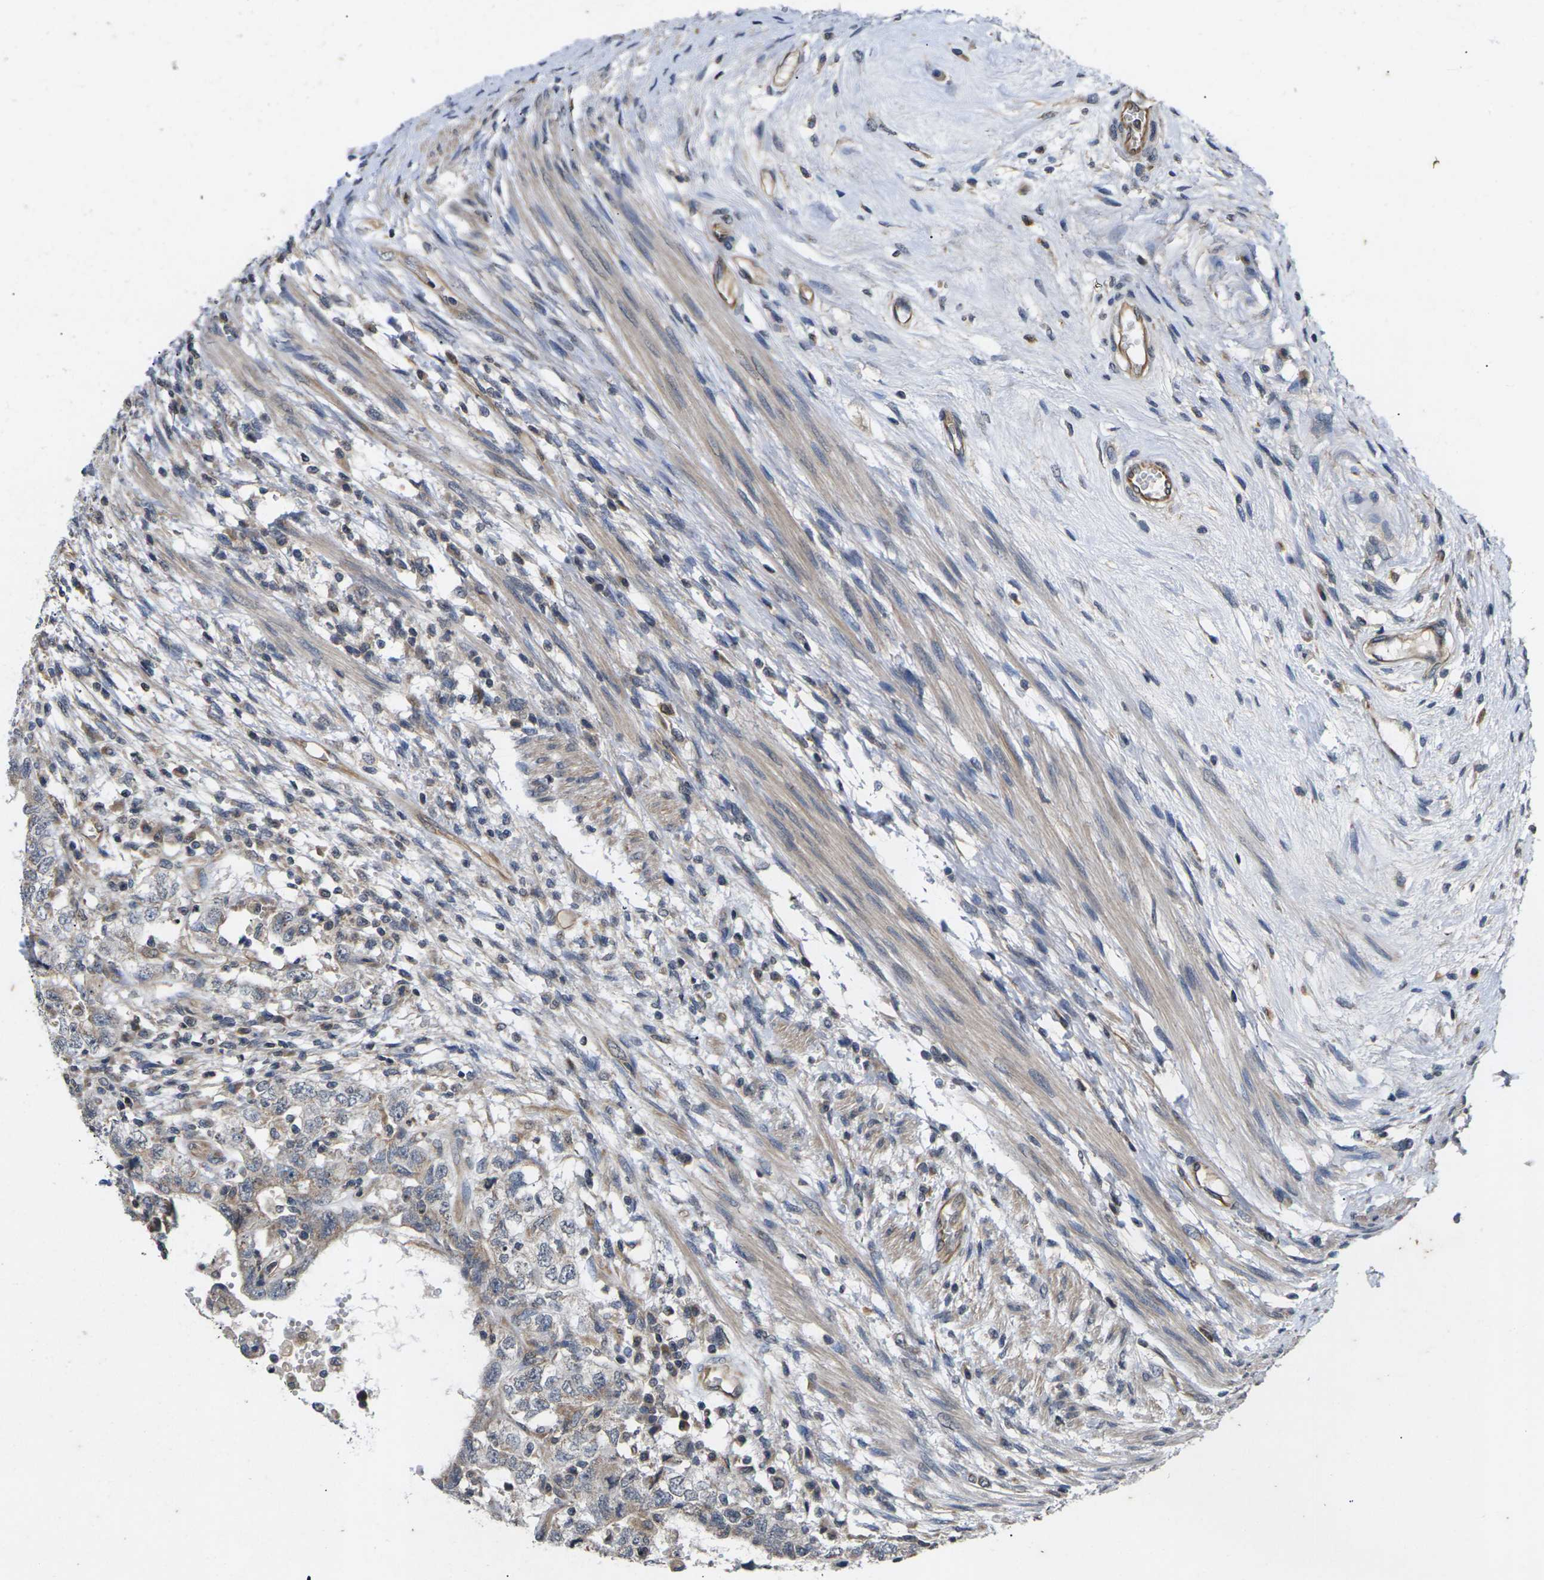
{"staining": {"intensity": "weak", "quantity": "25%-75%", "location": "cytoplasmic/membranous"}, "tissue": "testis cancer", "cell_type": "Tumor cells", "image_type": "cancer", "snomed": [{"axis": "morphology", "description": "Carcinoma, Embryonal, NOS"}, {"axis": "topography", "description": "Testis"}], "caption": "Human testis cancer (embryonal carcinoma) stained with a protein marker displays weak staining in tumor cells.", "gene": "DKK2", "patient": {"sex": "male", "age": 26}}